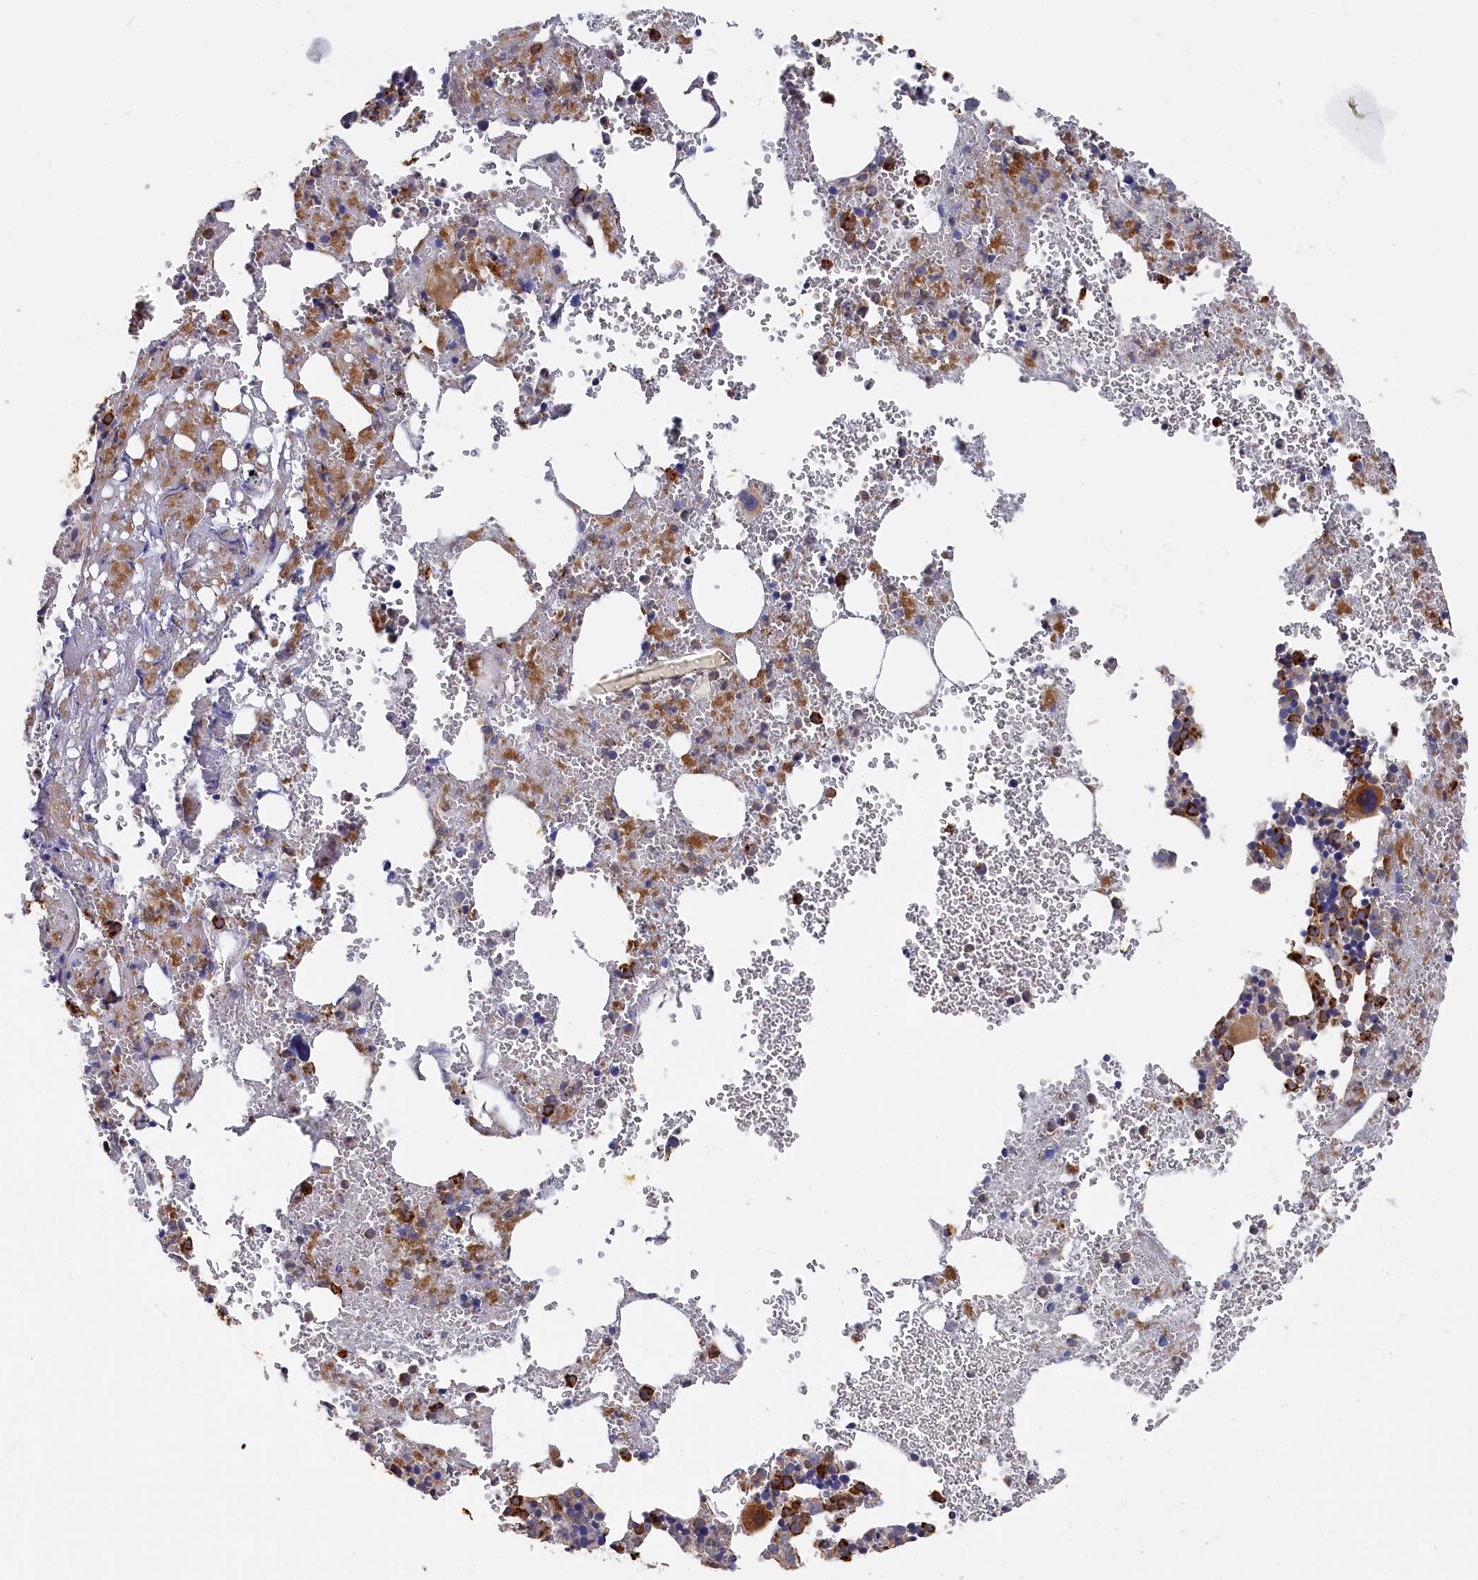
{"staining": {"intensity": "strong", "quantity": "<25%", "location": "cytoplasmic/membranous"}, "tissue": "bone marrow", "cell_type": "Hematopoietic cells", "image_type": "normal", "snomed": [{"axis": "morphology", "description": "Normal tissue, NOS"}, {"axis": "topography", "description": "Bone marrow"}], "caption": "Hematopoietic cells exhibit medium levels of strong cytoplasmic/membranous staining in about <25% of cells in benign human bone marrow.", "gene": "CYB5D2", "patient": {"sex": "male", "age": 61}}